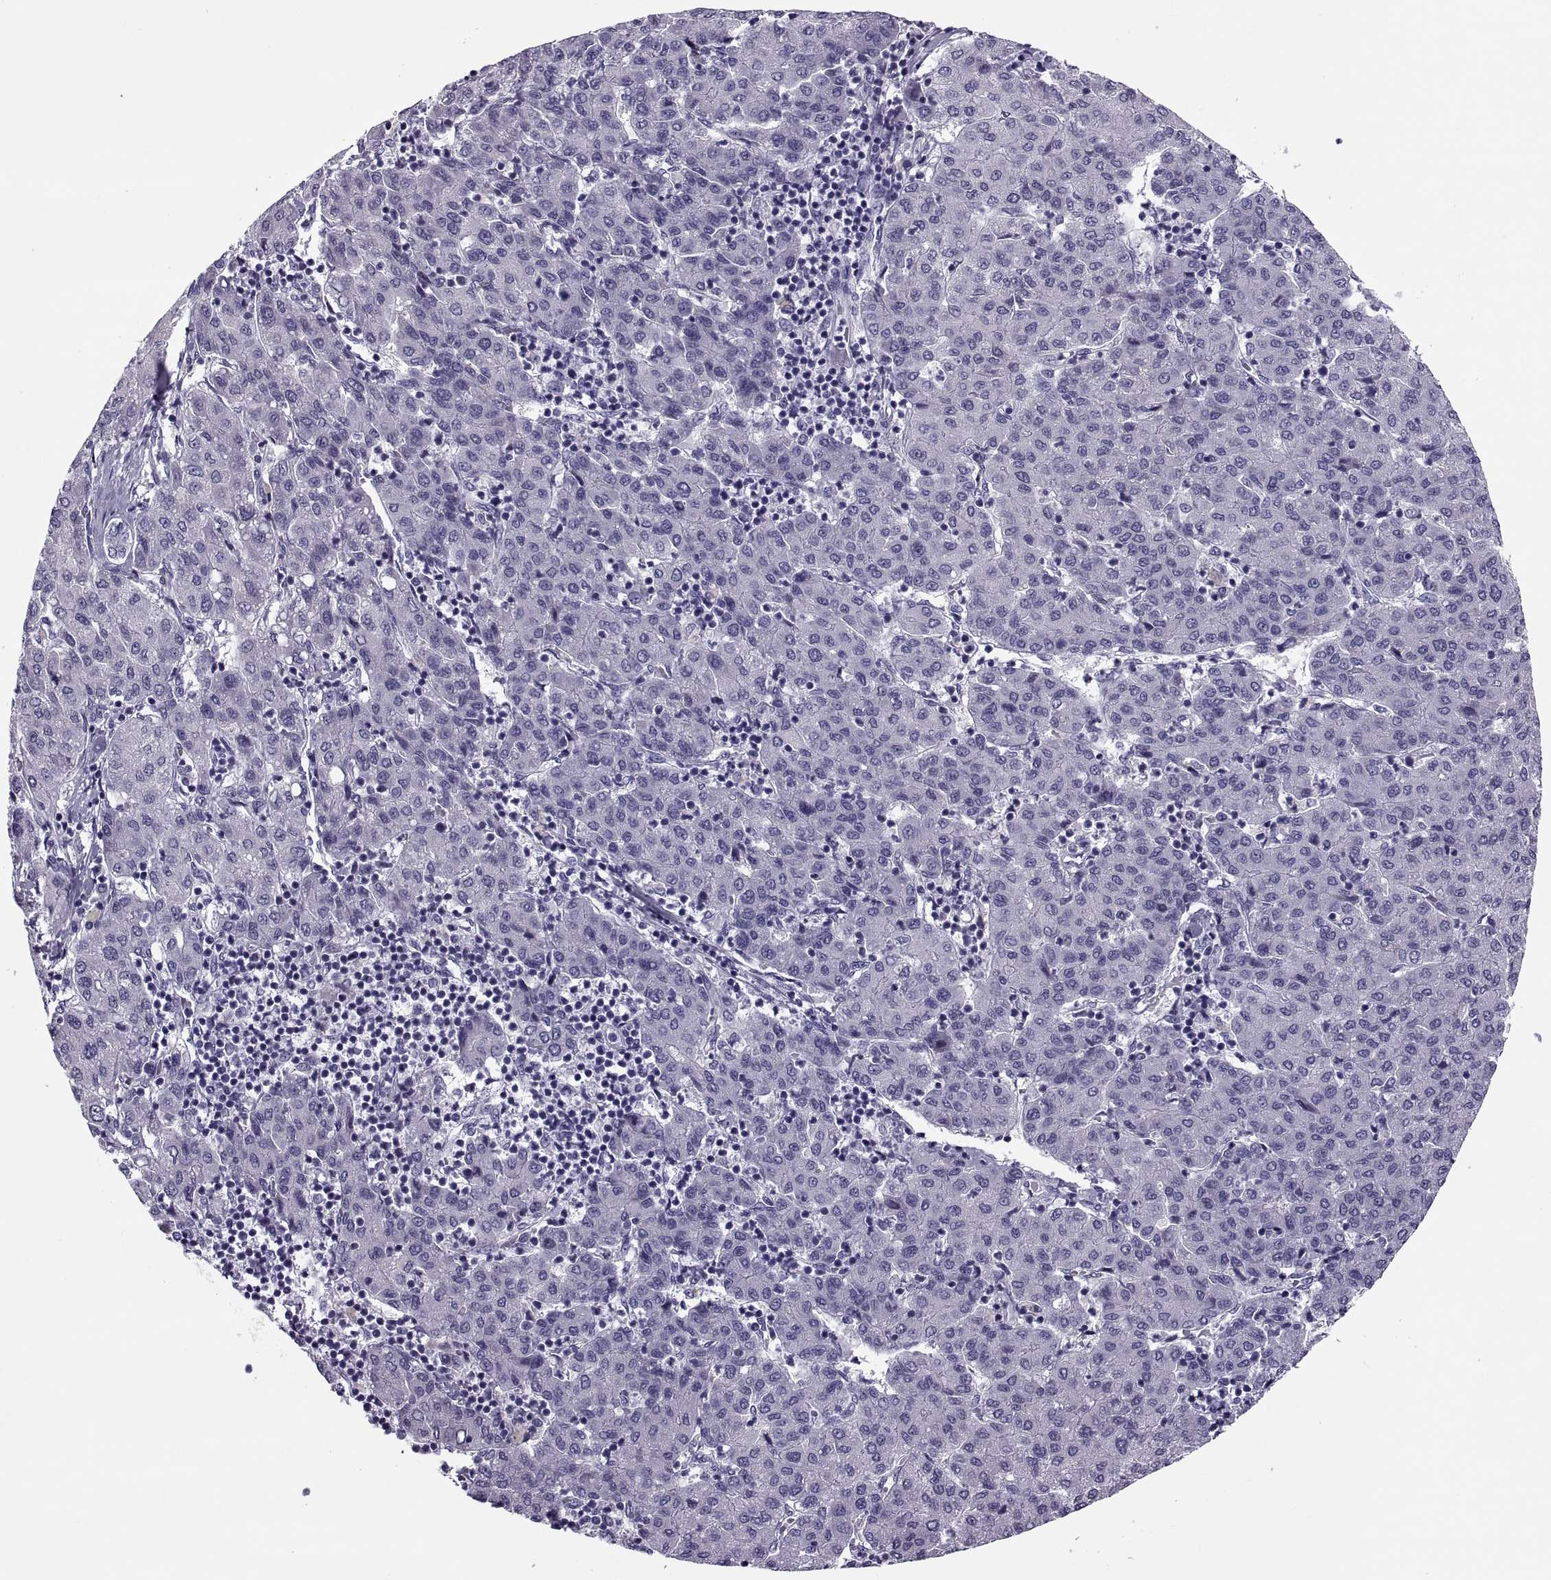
{"staining": {"intensity": "negative", "quantity": "none", "location": "none"}, "tissue": "liver cancer", "cell_type": "Tumor cells", "image_type": "cancer", "snomed": [{"axis": "morphology", "description": "Carcinoma, Hepatocellular, NOS"}, {"axis": "topography", "description": "Liver"}], "caption": "A micrograph of human hepatocellular carcinoma (liver) is negative for staining in tumor cells.", "gene": "MAGEB1", "patient": {"sex": "male", "age": 65}}